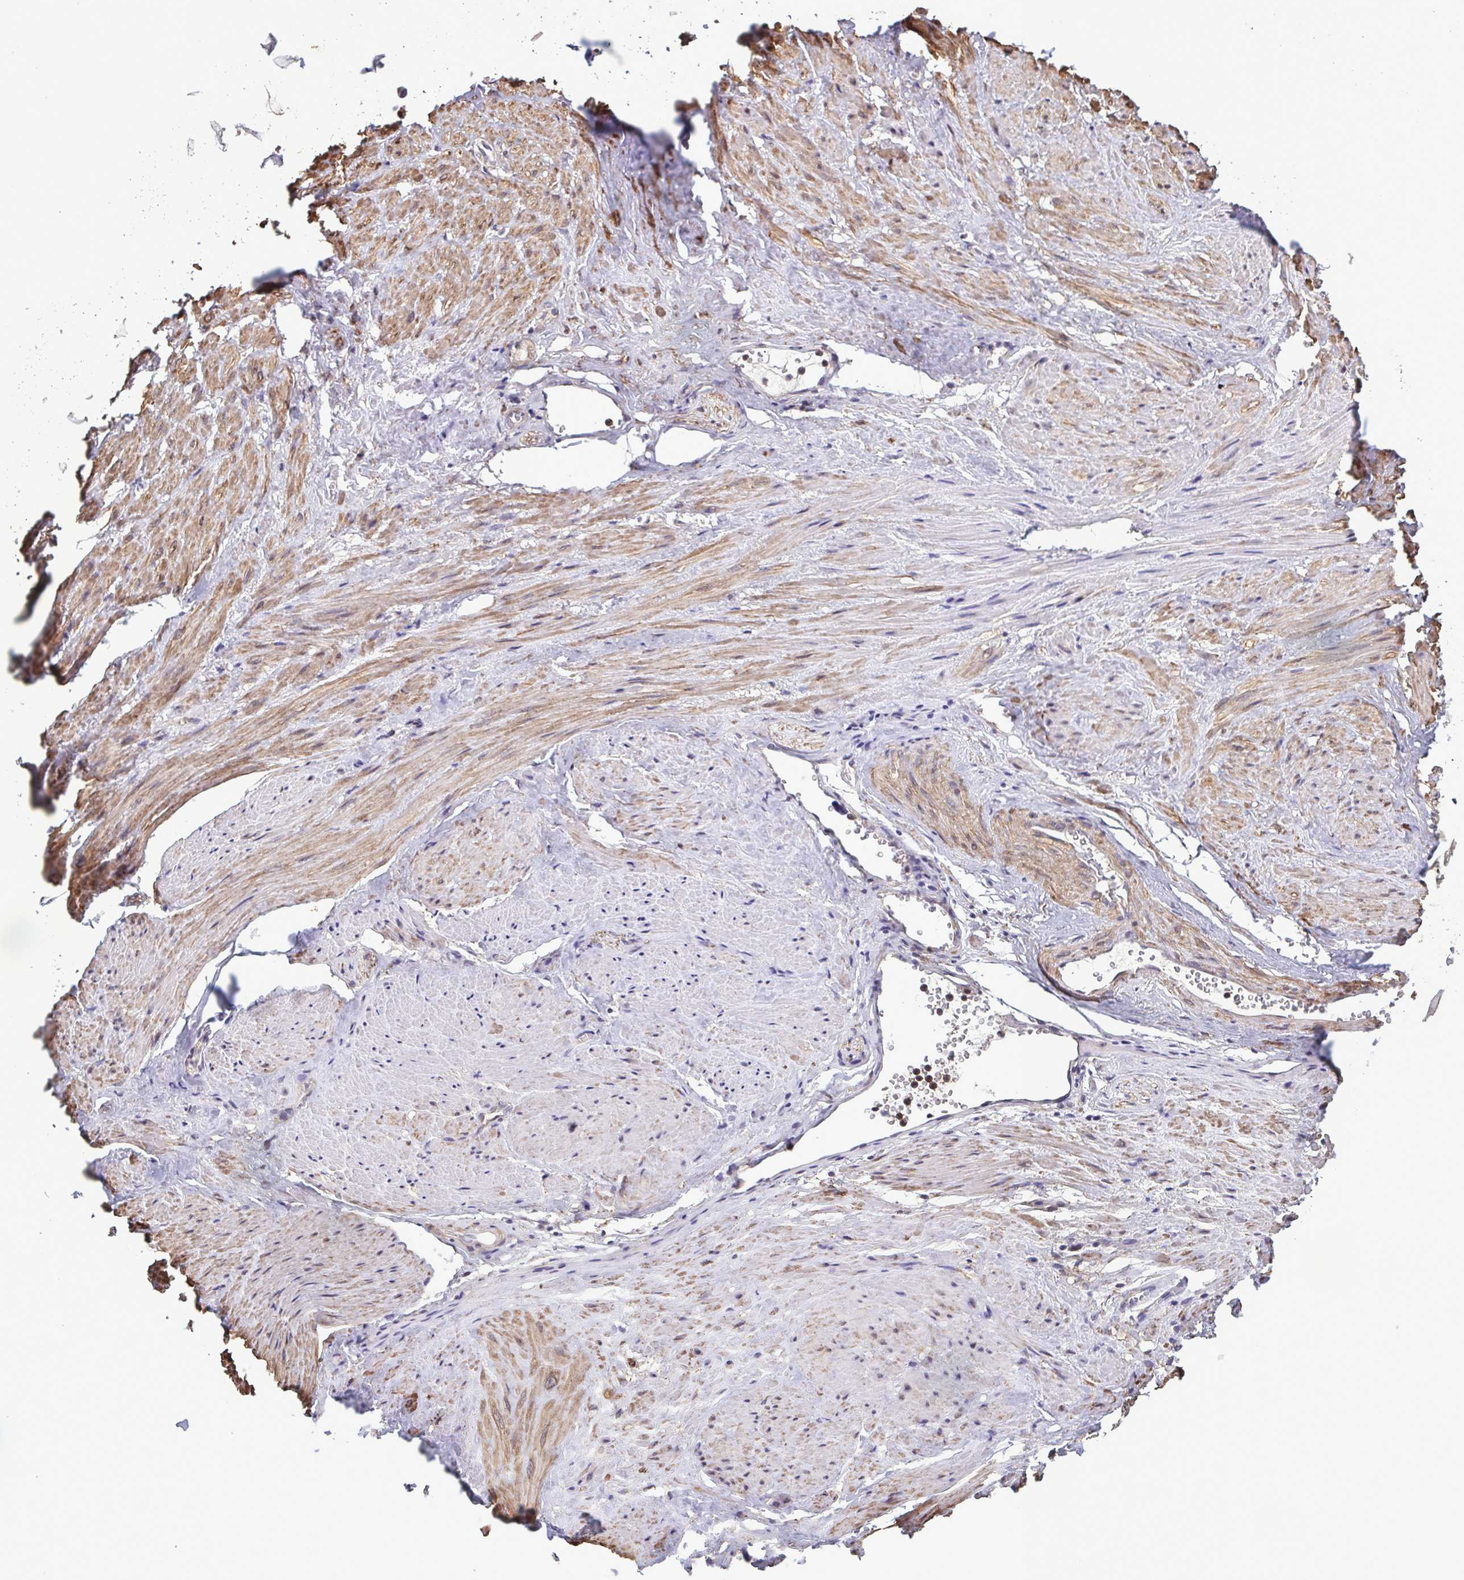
{"staining": {"intensity": "negative", "quantity": "none", "location": "none"}, "tissue": "adipose tissue", "cell_type": "Adipocytes", "image_type": "normal", "snomed": [{"axis": "morphology", "description": "Normal tissue, NOS"}, {"axis": "topography", "description": "Prostate"}, {"axis": "topography", "description": "Peripheral nerve tissue"}], "caption": "This image is of unremarkable adipose tissue stained with immunohistochemistry to label a protein in brown with the nuclei are counter-stained blue. There is no expression in adipocytes.", "gene": "ZNF200", "patient": {"sex": "male", "age": 55}}